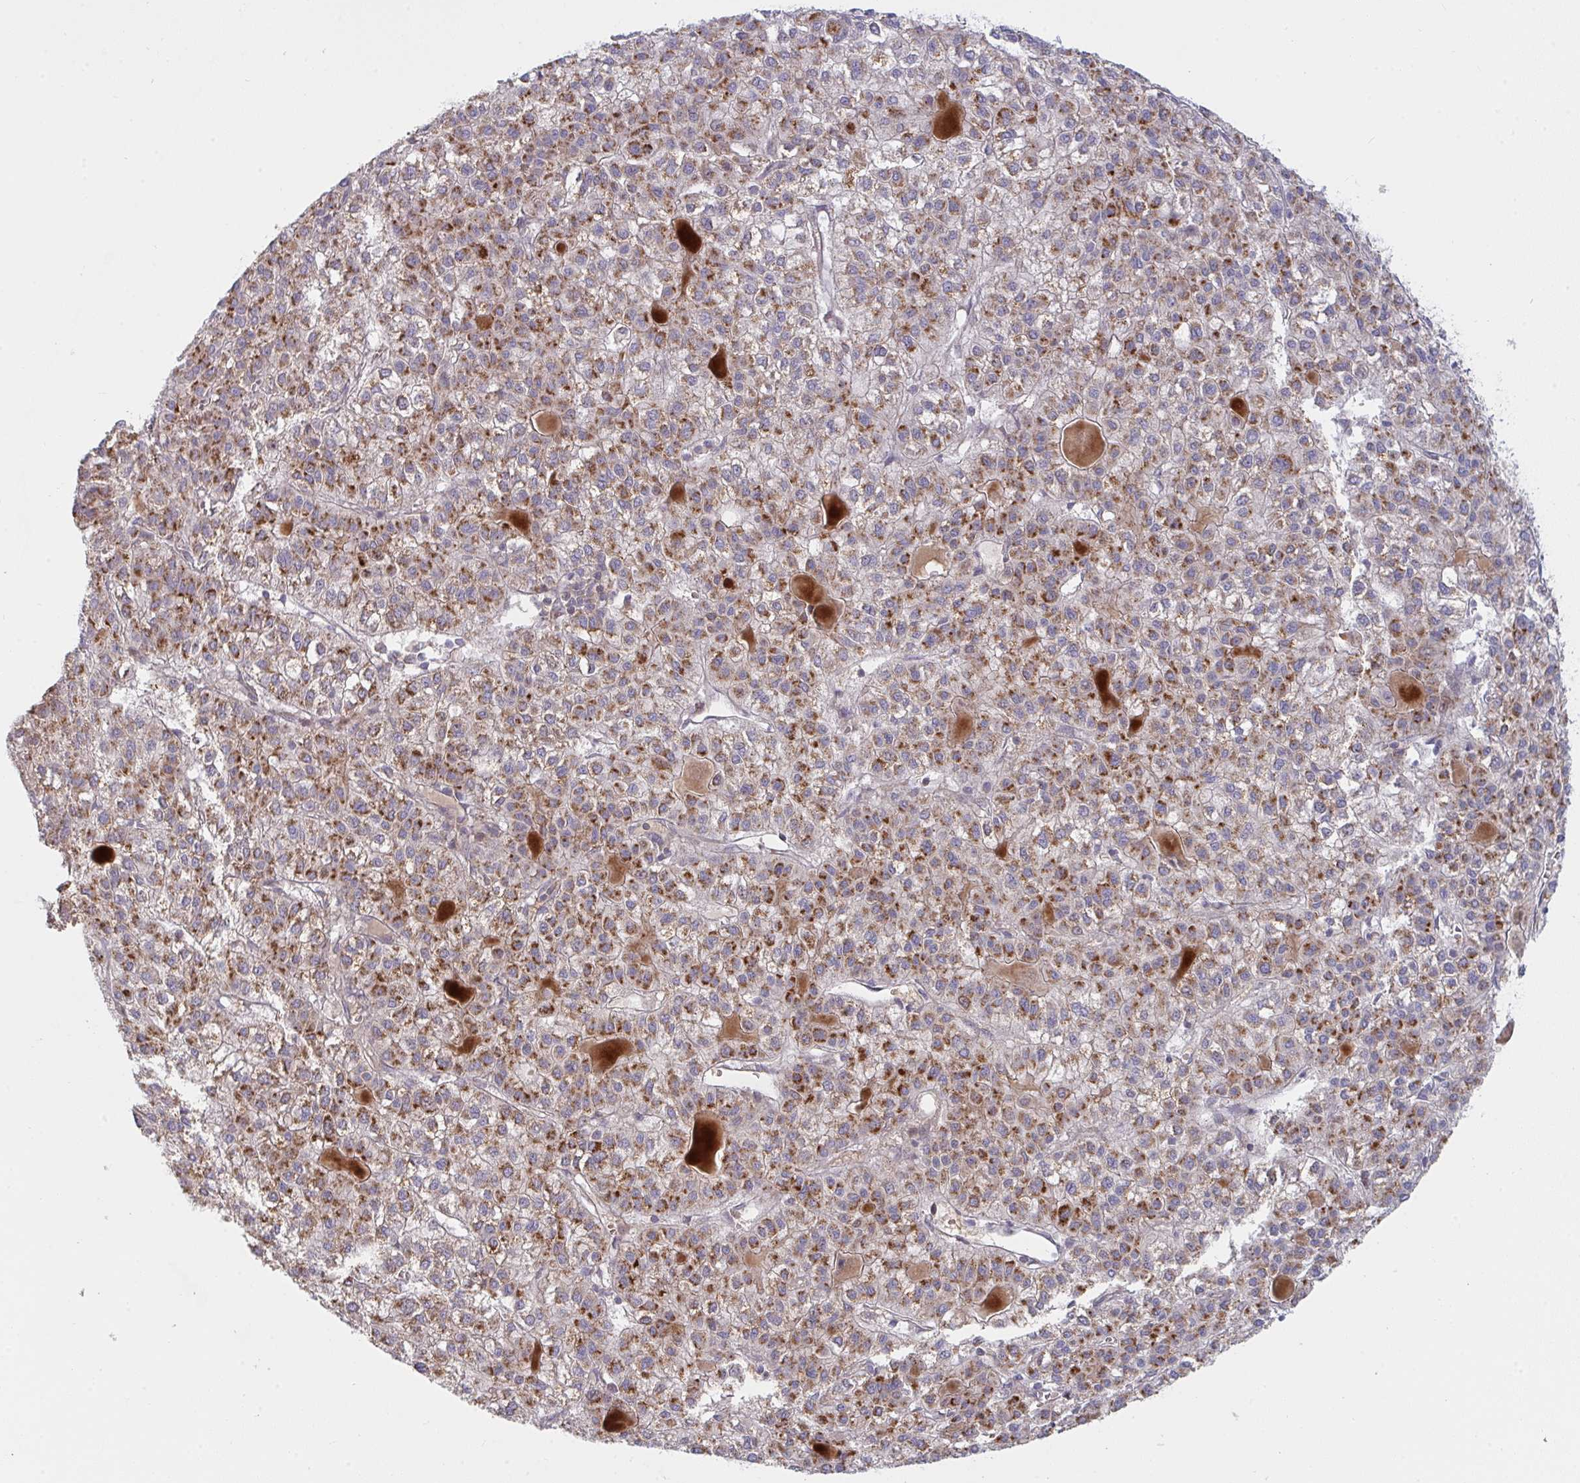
{"staining": {"intensity": "moderate", "quantity": ">75%", "location": "cytoplasmic/membranous"}, "tissue": "liver cancer", "cell_type": "Tumor cells", "image_type": "cancer", "snomed": [{"axis": "morphology", "description": "Carcinoma, Hepatocellular, NOS"}, {"axis": "topography", "description": "Liver"}], "caption": "Immunohistochemical staining of hepatocellular carcinoma (liver) exhibits moderate cytoplasmic/membranous protein staining in approximately >75% of tumor cells.", "gene": "TNFSF4", "patient": {"sex": "female", "age": 43}}